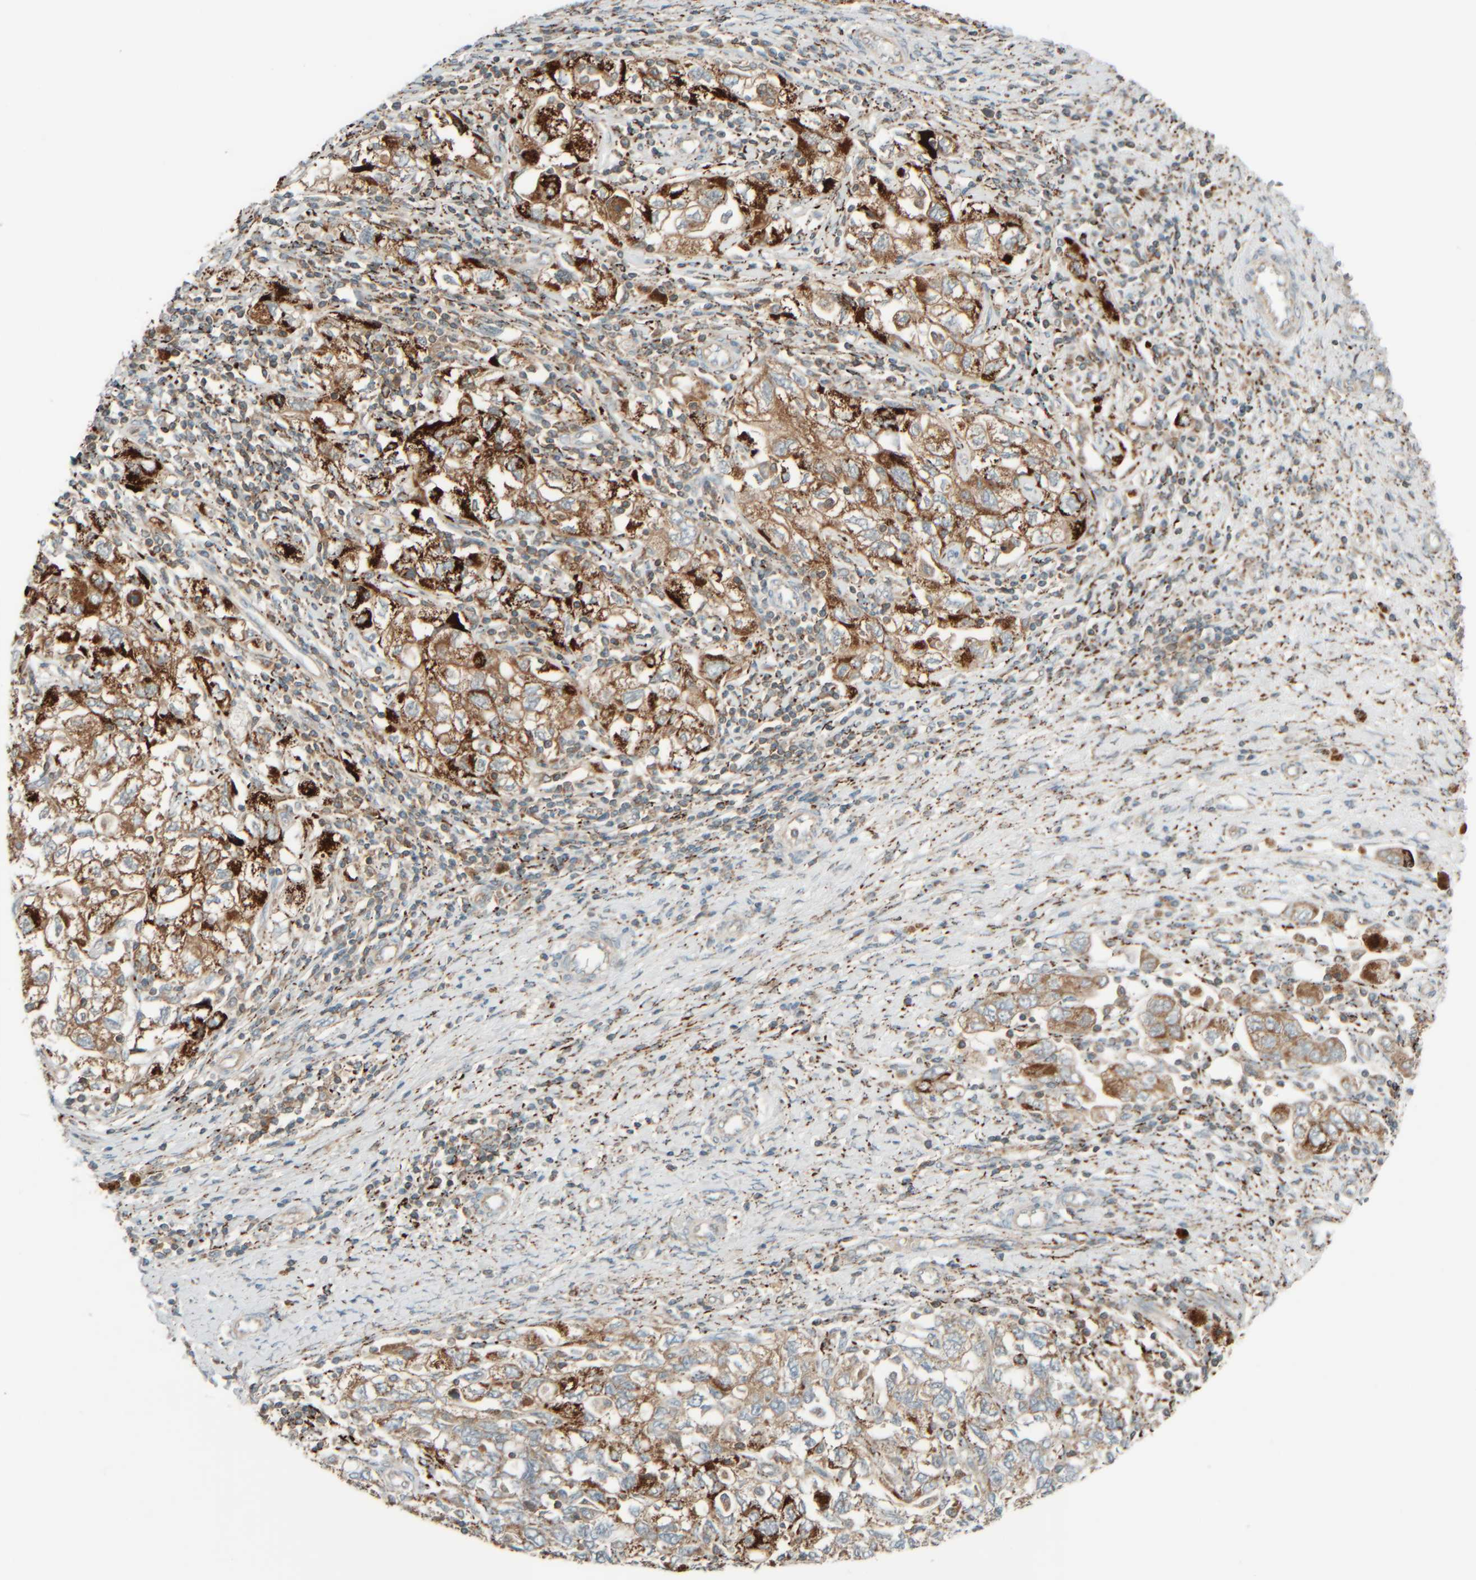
{"staining": {"intensity": "strong", "quantity": ">75%", "location": "cytoplasmic/membranous"}, "tissue": "ovarian cancer", "cell_type": "Tumor cells", "image_type": "cancer", "snomed": [{"axis": "morphology", "description": "Carcinoma, NOS"}, {"axis": "morphology", "description": "Cystadenocarcinoma, serous, NOS"}, {"axis": "topography", "description": "Ovary"}], "caption": "There is high levels of strong cytoplasmic/membranous positivity in tumor cells of ovarian cancer (serous cystadenocarcinoma), as demonstrated by immunohistochemical staining (brown color).", "gene": "SPAG5", "patient": {"sex": "female", "age": 69}}